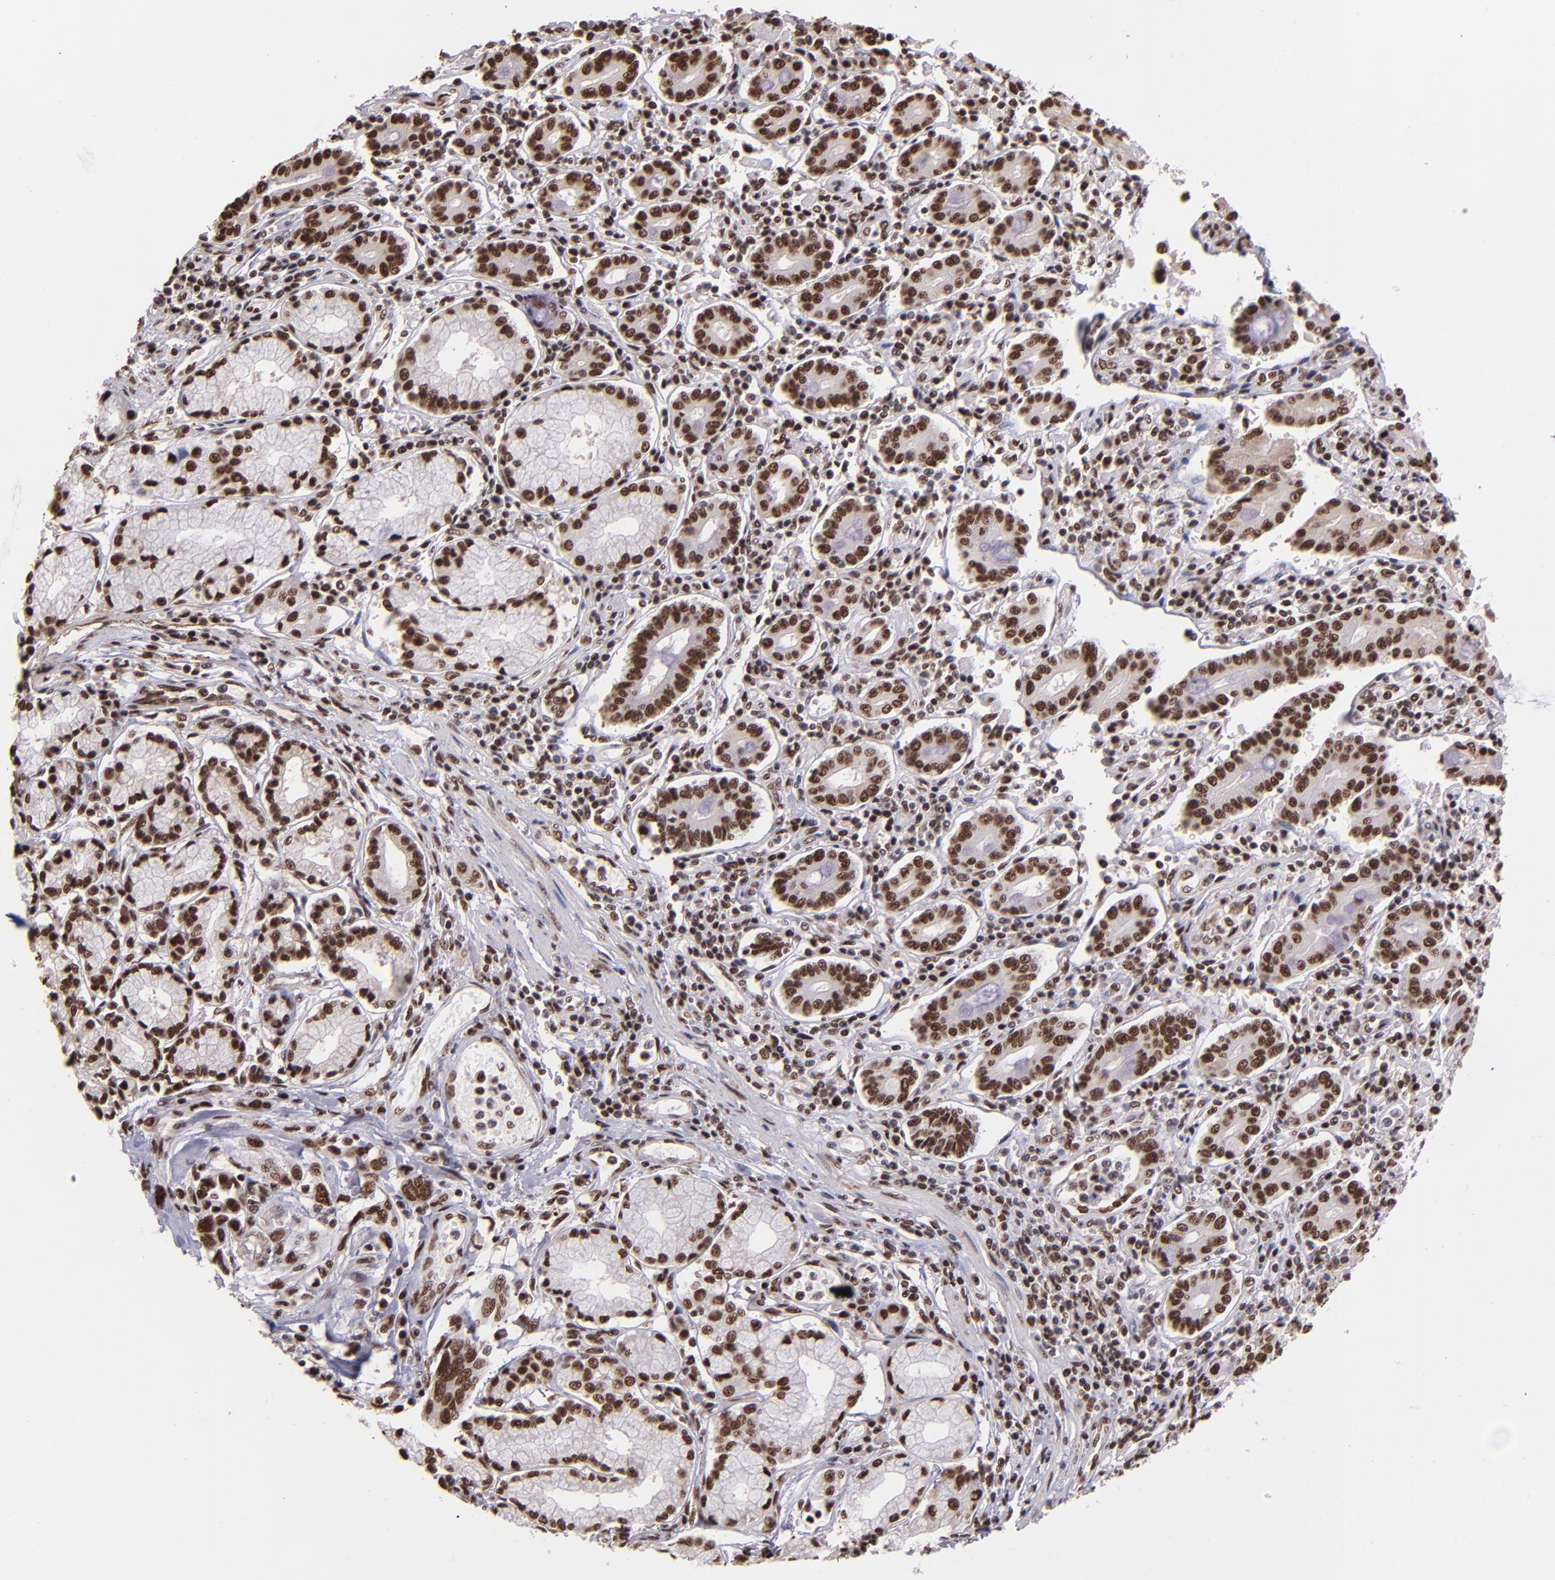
{"staining": {"intensity": "strong", "quantity": ">75%", "location": "nuclear"}, "tissue": "pancreatic cancer", "cell_type": "Tumor cells", "image_type": "cancer", "snomed": [{"axis": "morphology", "description": "Adenocarcinoma, NOS"}, {"axis": "topography", "description": "Pancreas"}], "caption": "Protein staining demonstrates strong nuclear staining in about >75% of tumor cells in adenocarcinoma (pancreatic). The protein of interest is stained brown, and the nuclei are stained in blue (DAB (3,3'-diaminobenzidine) IHC with brightfield microscopy, high magnification).", "gene": "PQBP1", "patient": {"sex": "female", "age": 57}}